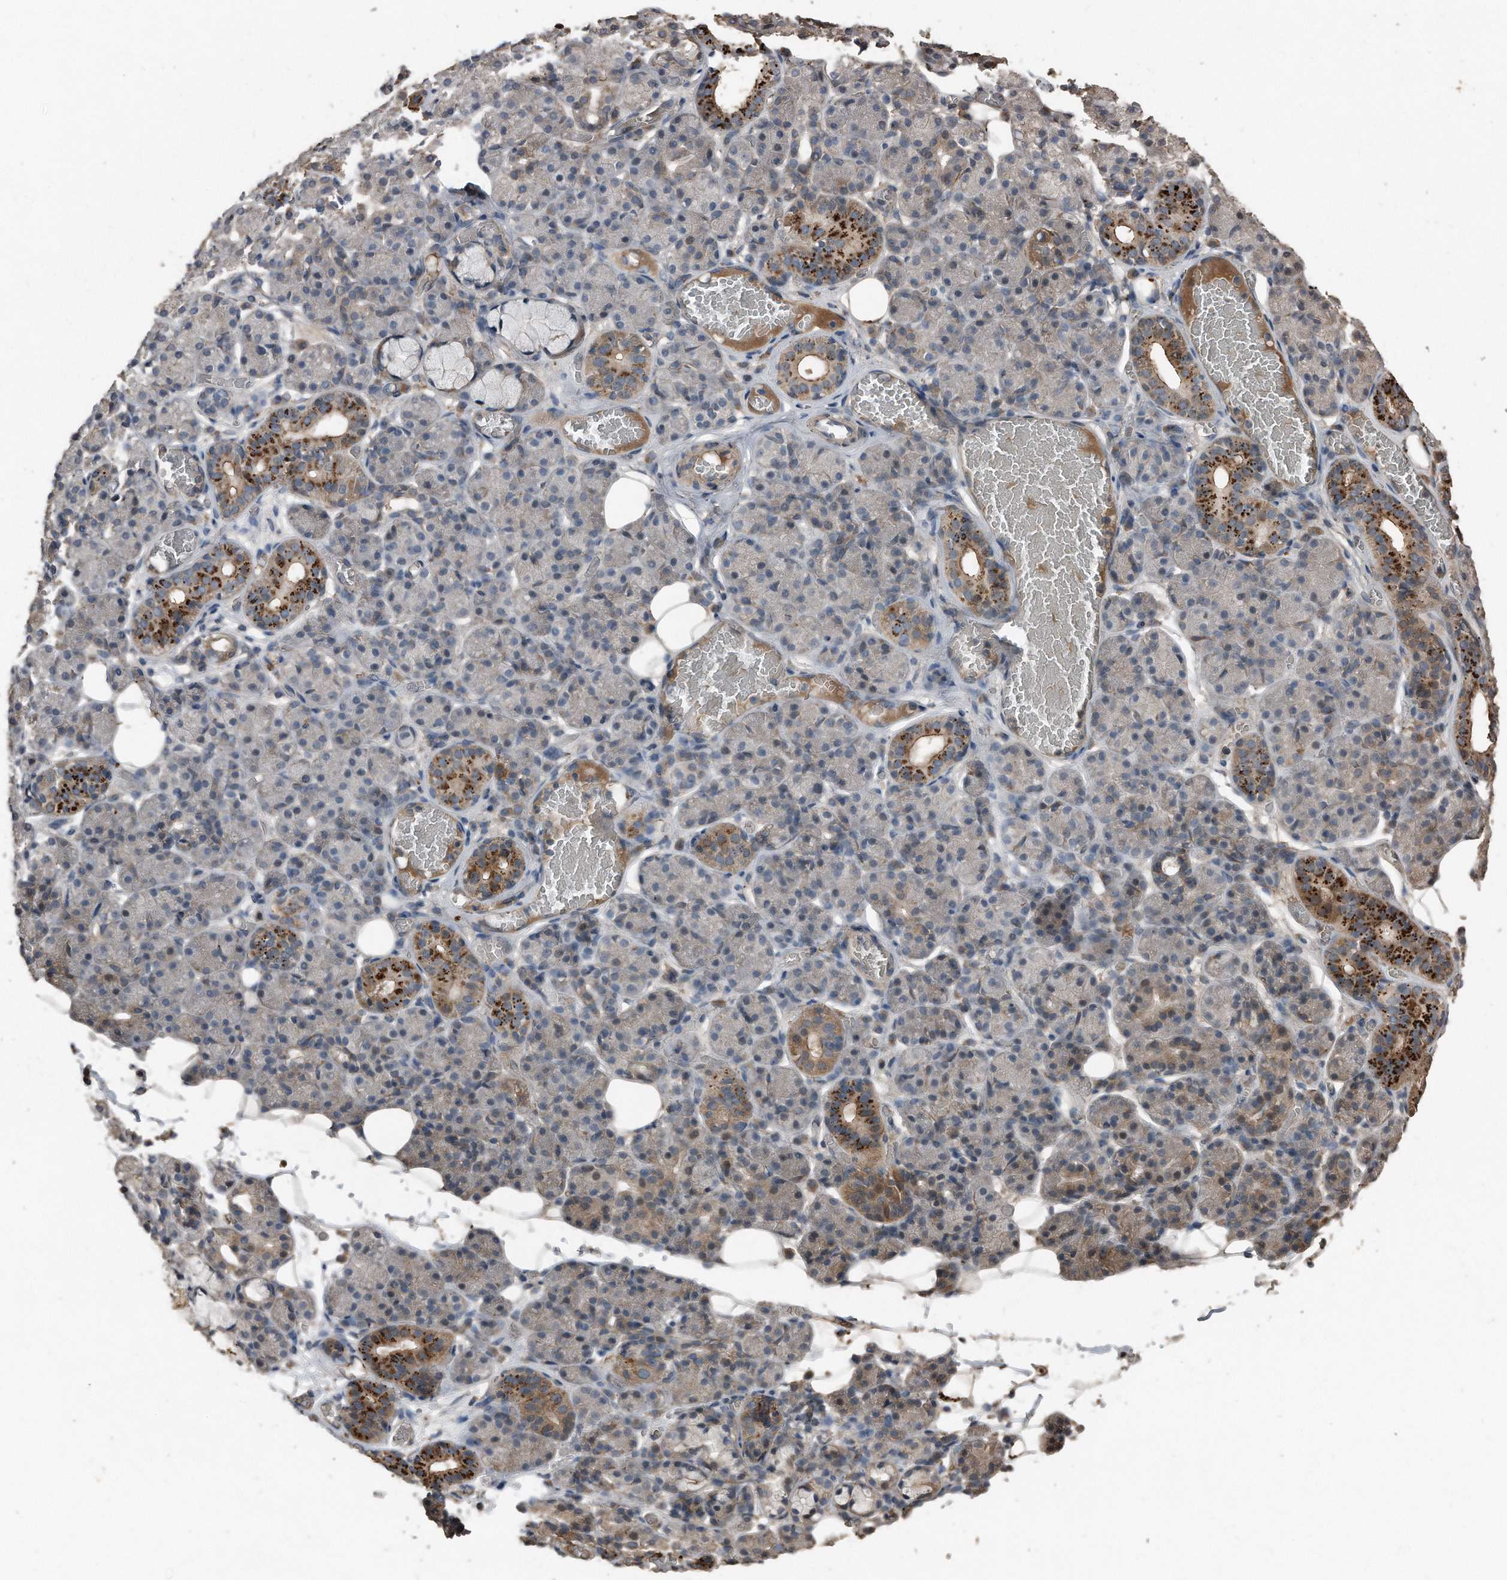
{"staining": {"intensity": "strong", "quantity": "<25%", "location": "cytoplasmic/membranous"}, "tissue": "salivary gland", "cell_type": "Glandular cells", "image_type": "normal", "snomed": [{"axis": "morphology", "description": "Normal tissue, NOS"}, {"axis": "topography", "description": "Salivary gland"}], "caption": "Salivary gland stained for a protein (brown) reveals strong cytoplasmic/membranous positive staining in about <25% of glandular cells.", "gene": "ANKRD10", "patient": {"sex": "male", "age": 63}}